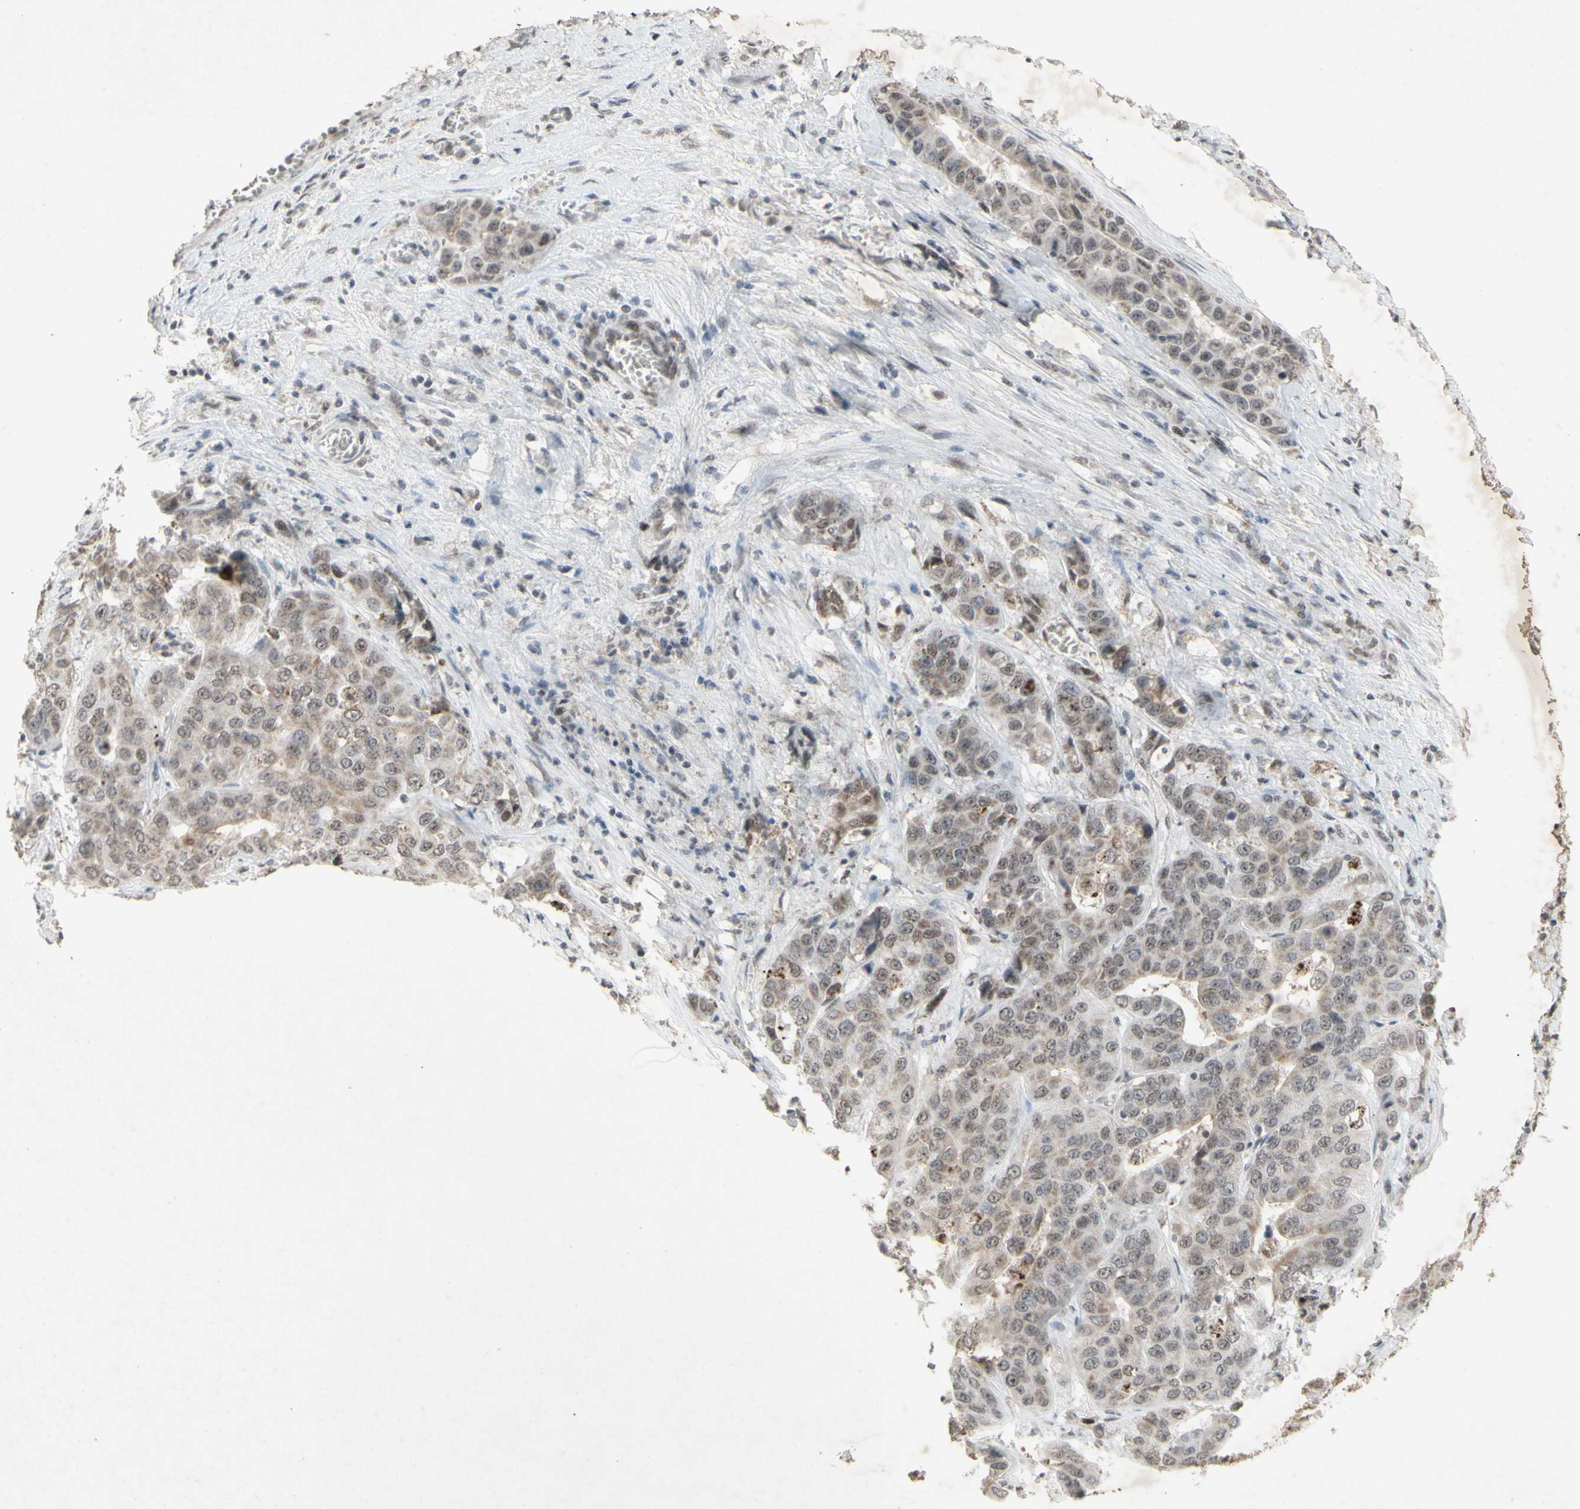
{"staining": {"intensity": "weak", "quantity": "25%-75%", "location": "cytoplasmic/membranous,nuclear"}, "tissue": "liver cancer", "cell_type": "Tumor cells", "image_type": "cancer", "snomed": [{"axis": "morphology", "description": "Cholangiocarcinoma"}, {"axis": "topography", "description": "Liver"}], "caption": "Immunohistochemical staining of liver cholangiocarcinoma exhibits low levels of weak cytoplasmic/membranous and nuclear expression in about 25%-75% of tumor cells.", "gene": "CENPB", "patient": {"sex": "female", "age": 52}}